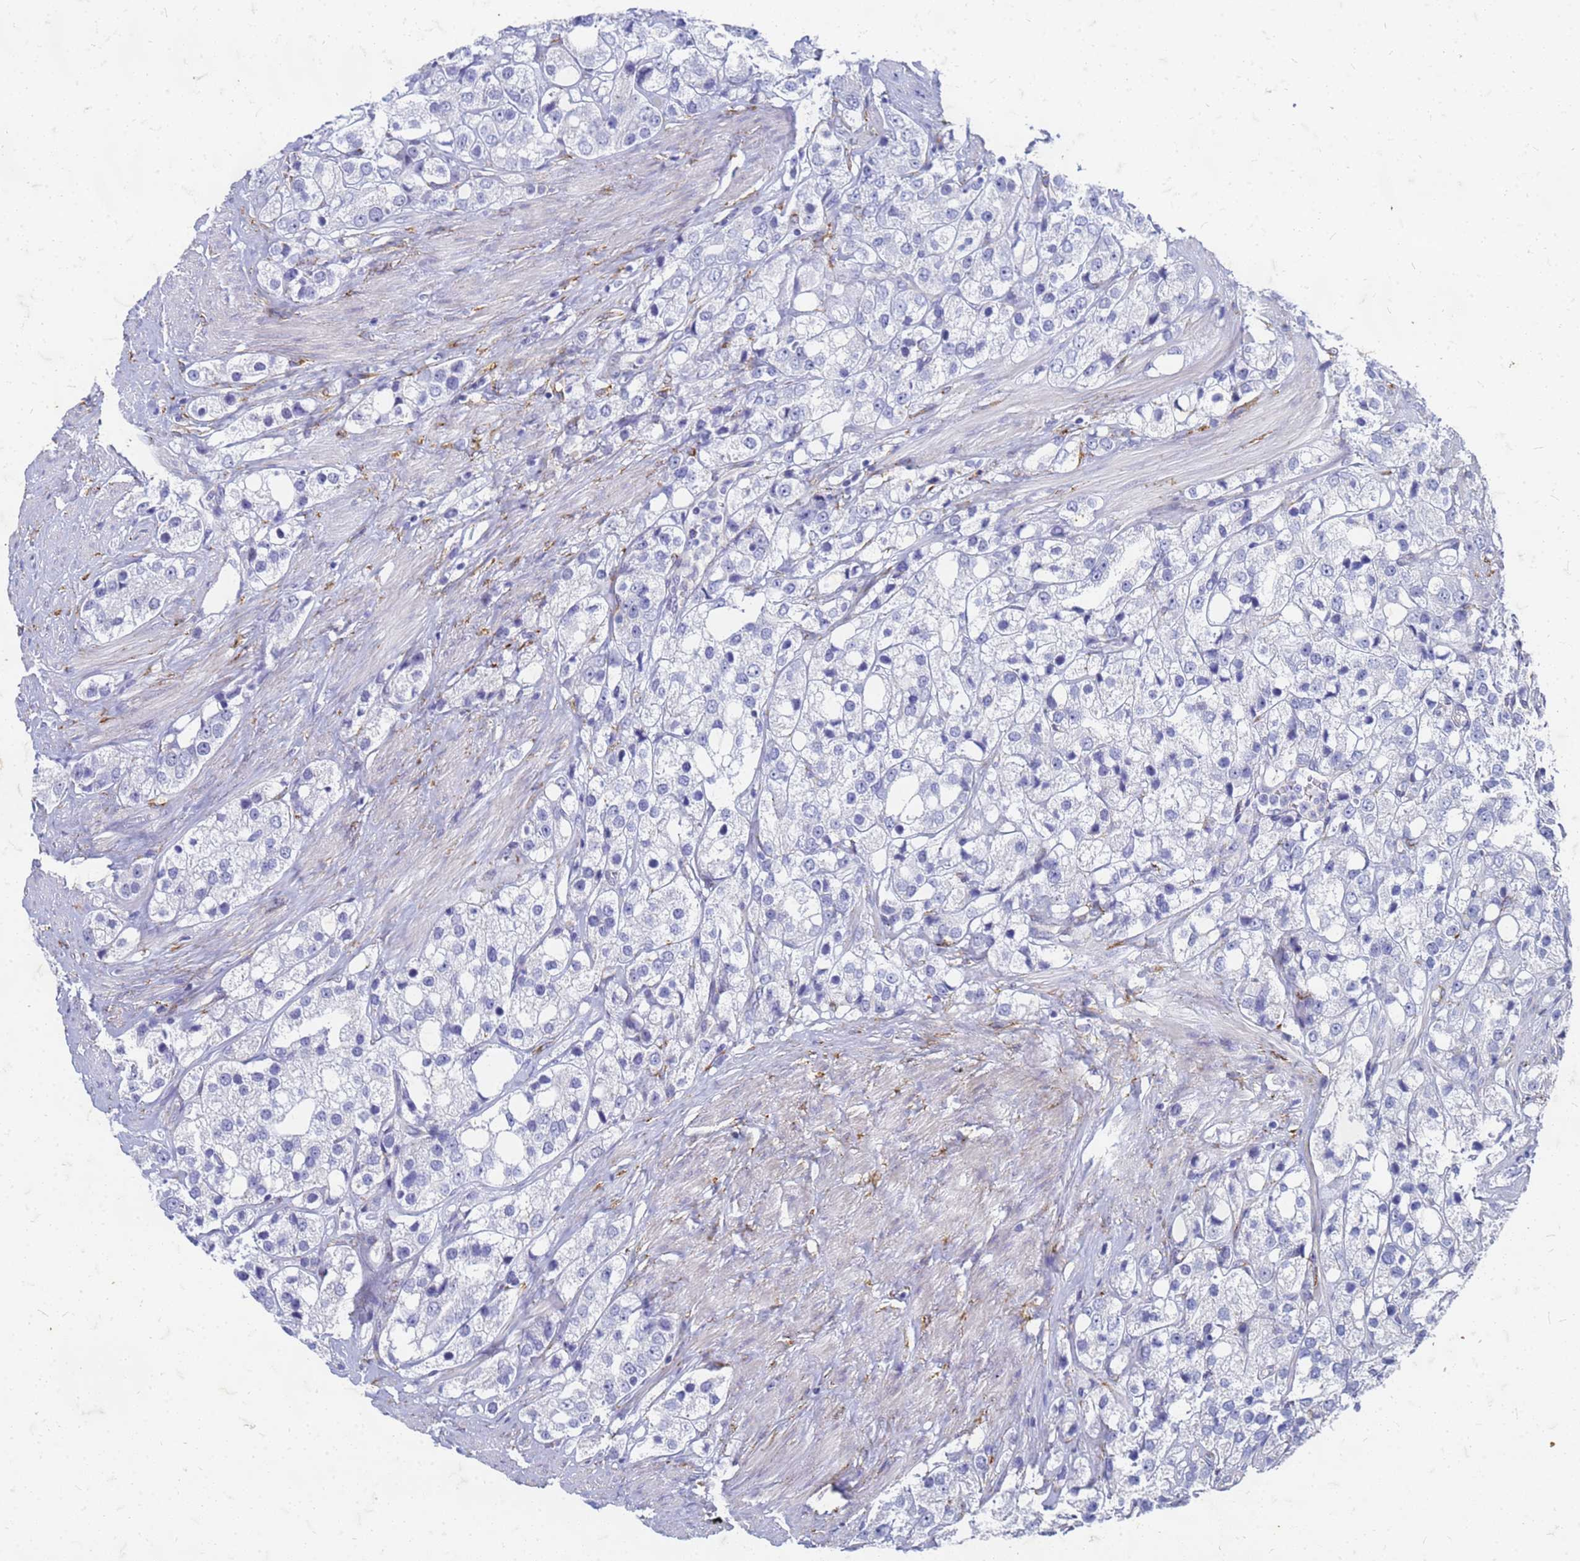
{"staining": {"intensity": "negative", "quantity": "none", "location": "none"}, "tissue": "prostate cancer", "cell_type": "Tumor cells", "image_type": "cancer", "snomed": [{"axis": "morphology", "description": "Adenocarcinoma, NOS"}, {"axis": "topography", "description": "Prostate"}], "caption": "IHC histopathology image of neoplastic tissue: prostate adenocarcinoma stained with DAB shows no significant protein positivity in tumor cells.", "gene": "TRIM64B", "patient": {"sex": "male", "age": 79}}